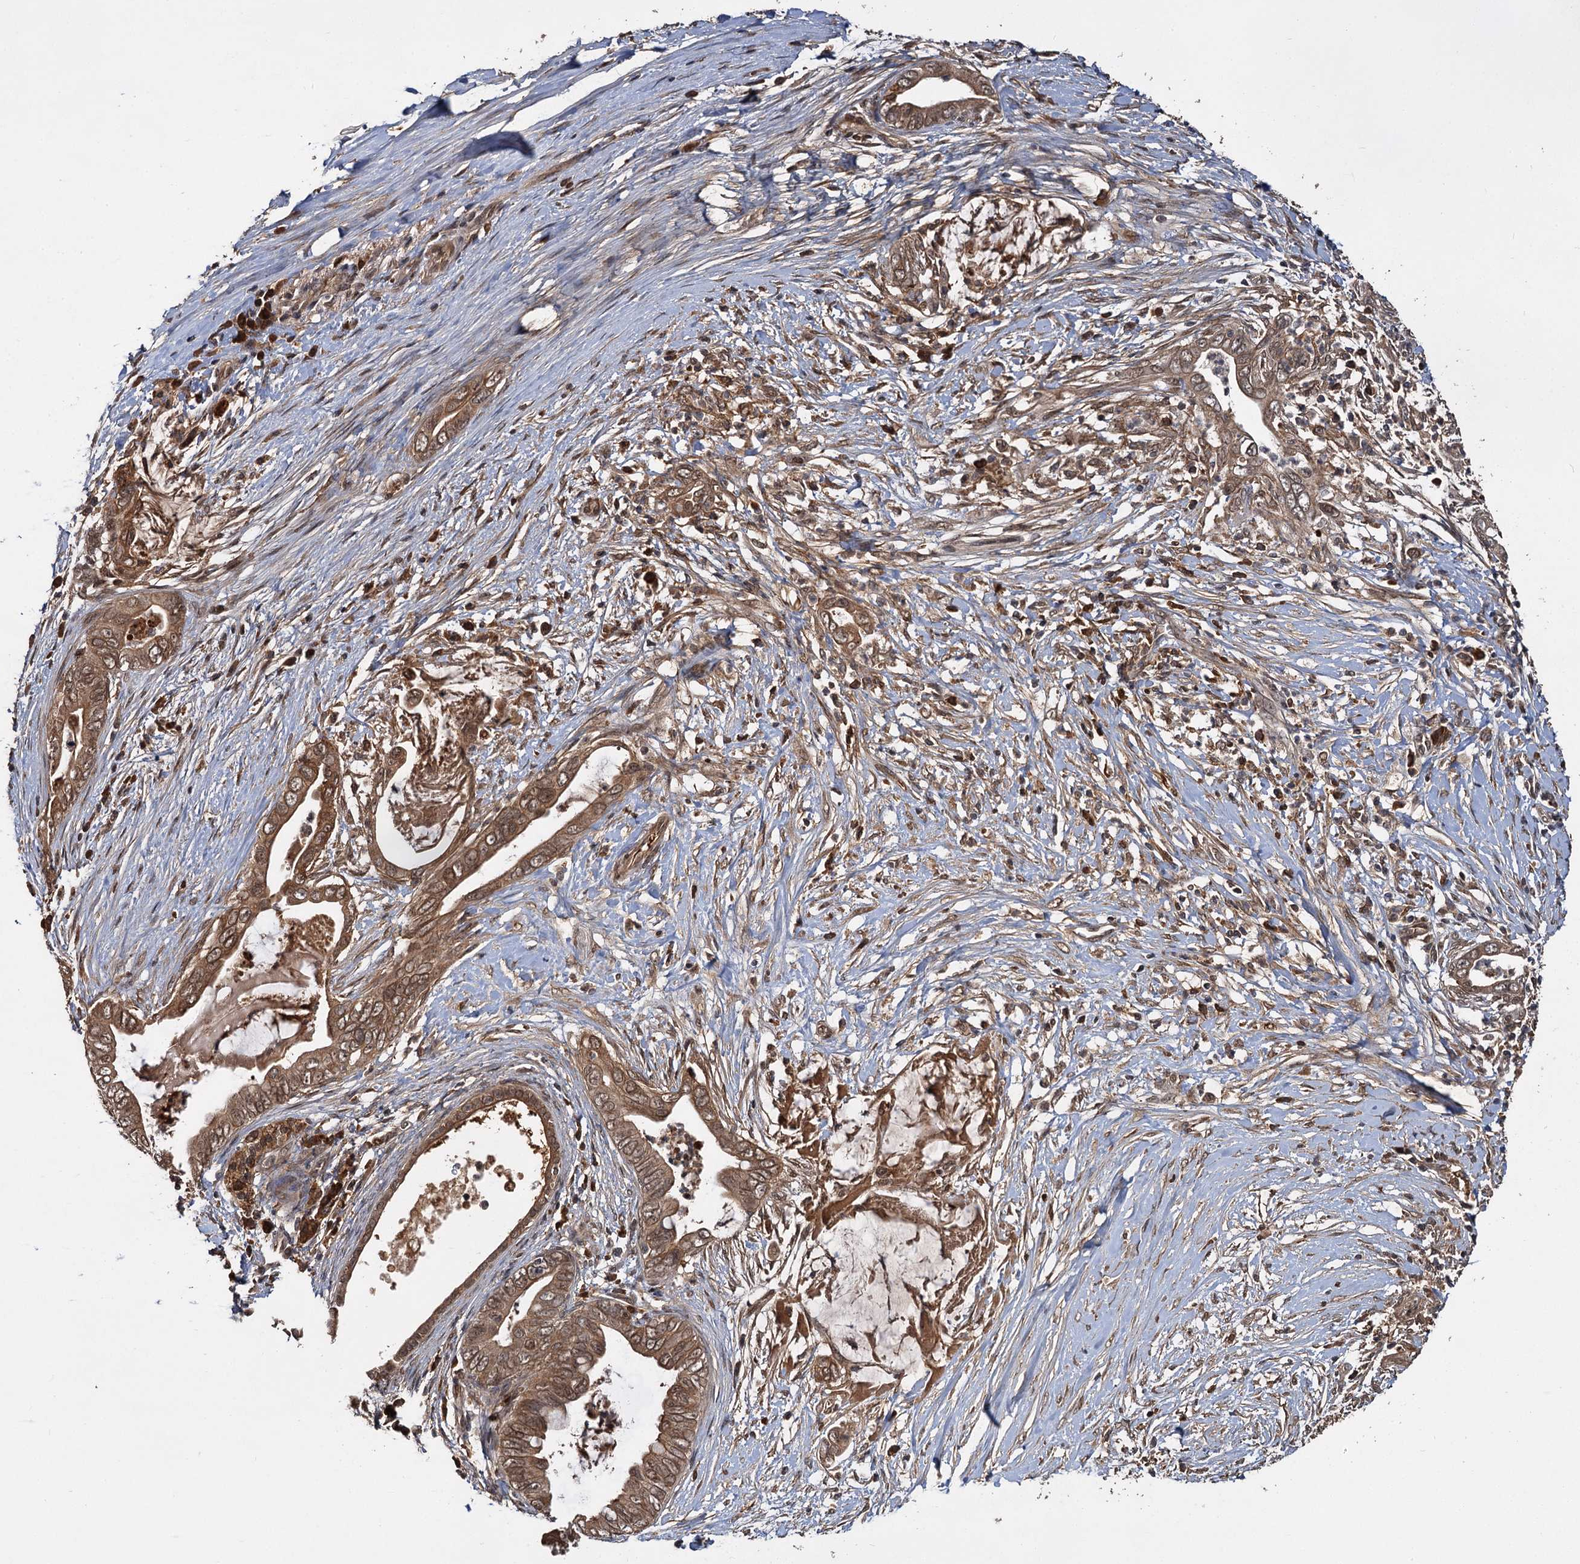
{"staining": {"intensity": "moderate", "quantity": ">75%", "location": "cytoplasmic/membranous"}, "tissue": "pancreatic cancer", "cell_type": "Tumor cells", "image_type": "cancer", "snomed": [{"axis": "morphology", "description": "Adenocarcinoma, NOS"}, {"axis": "topography", "description": "Pancreas"}], "caption": "A high-resolution micrograph shows immunohistochemistry (IHC) staining of pancreatic cancer, which exhibits moderate cytoplasmic/membranous staining in approximately >75% of tumor cells. Immunohistochemistry stains the protein of interest in brown and the nuclei are stained blue.", "gene": "MBD6", "patient": {"sex": "male", "age": 75}}